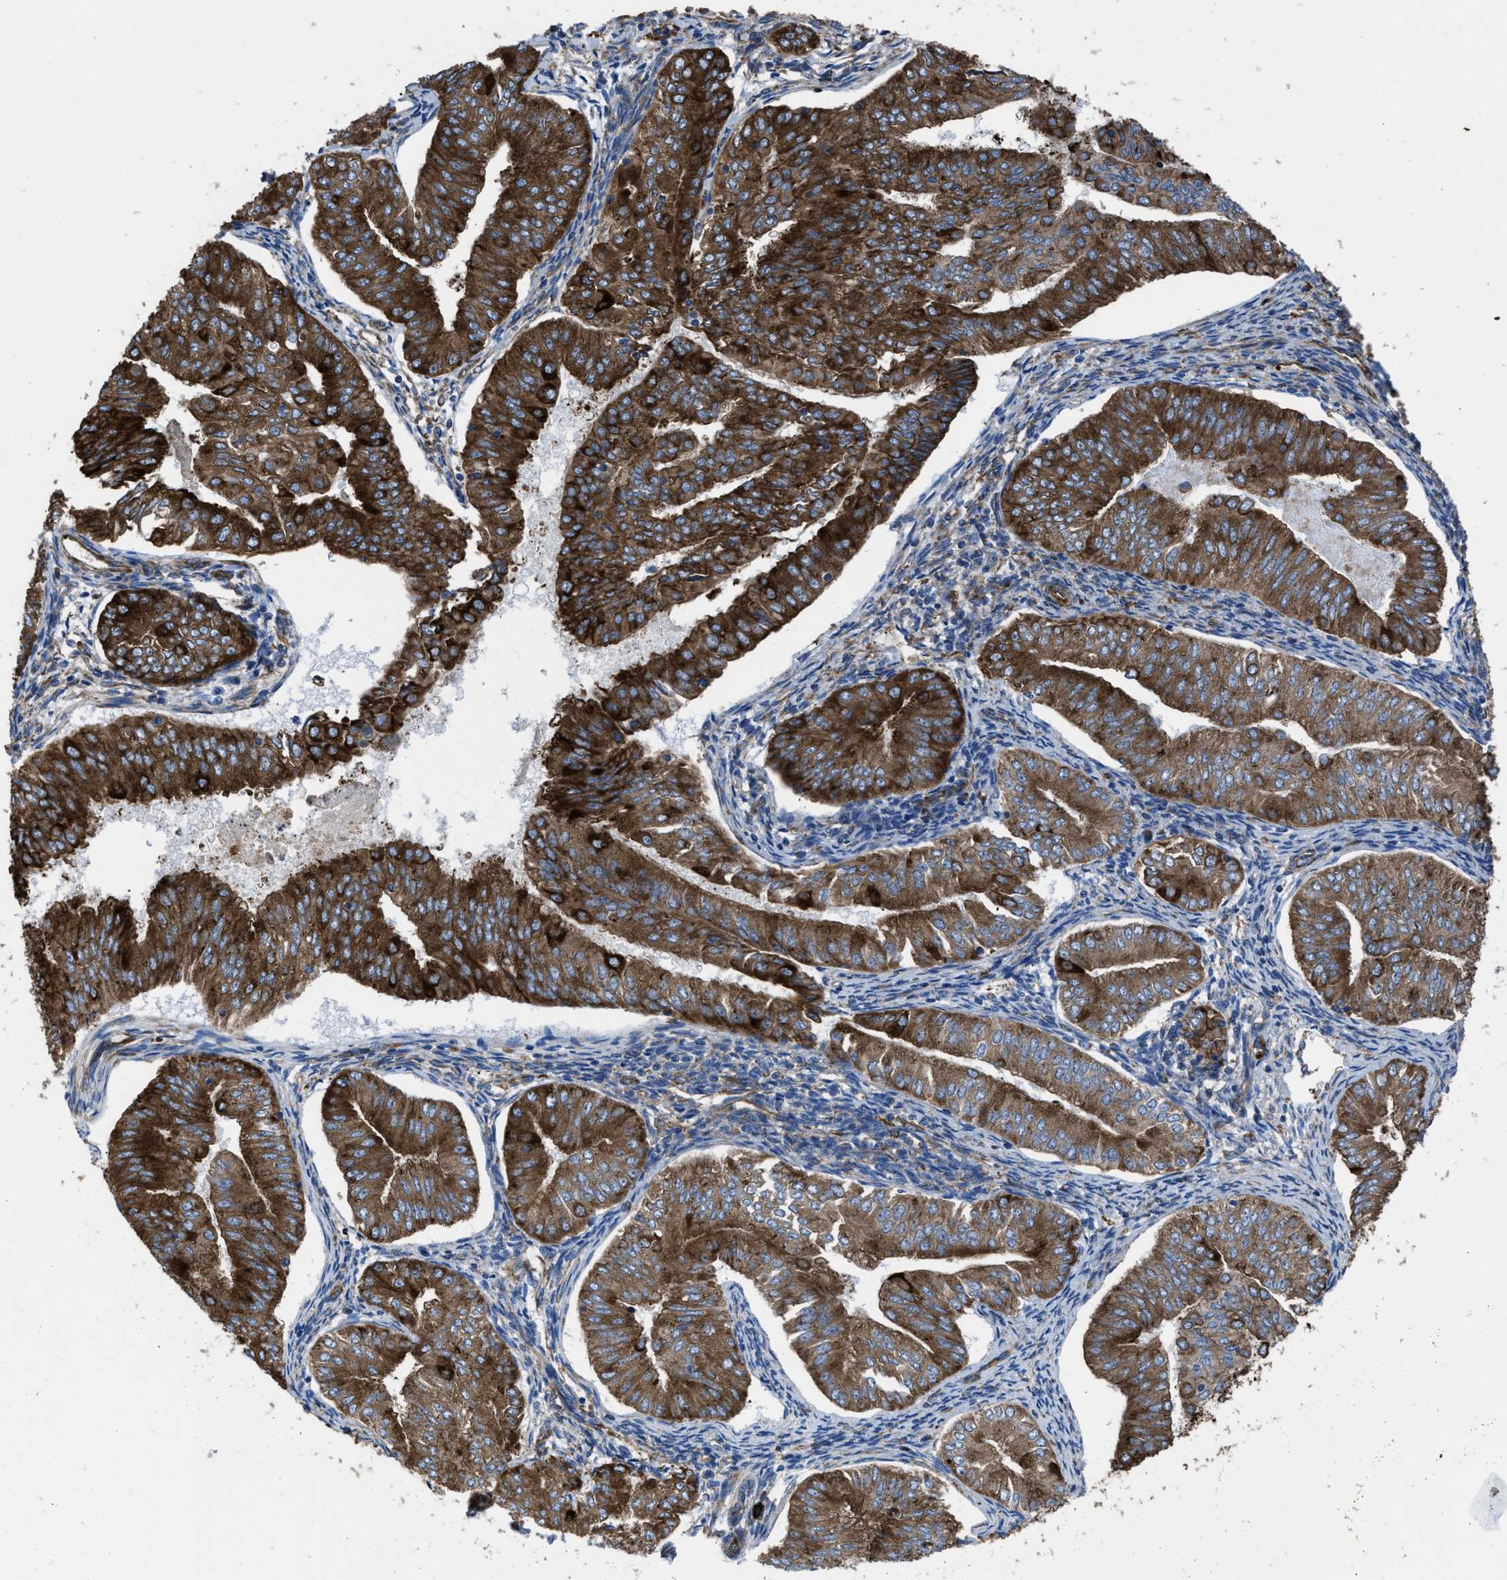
{"staining": {"intensity": "strong", "quantity": ">75%", "location": "cytoplasmic/membranous"}, "tissue": "endometrial cancer", "cell_type": "Tumor cells", "image_type": "cancer", "snomed": [{"axis": "morphology", "description": "Normal tissue, NOS"}, {"axis": "morphology", "description": "Adenocarcinoma, NOS"}, {"axis": "topography", "description": "Endometrium"}], "caption": "The immunohistochemical stain shows strong cytoplasmic/membranous positivity in tumor cells of endometrial cancer tissue. Ihc stains the protein of interest in brown and the nuclei are stained blue.", "gene": "CAPRIN1", "patient": {"sex": "female", "age": 53}}